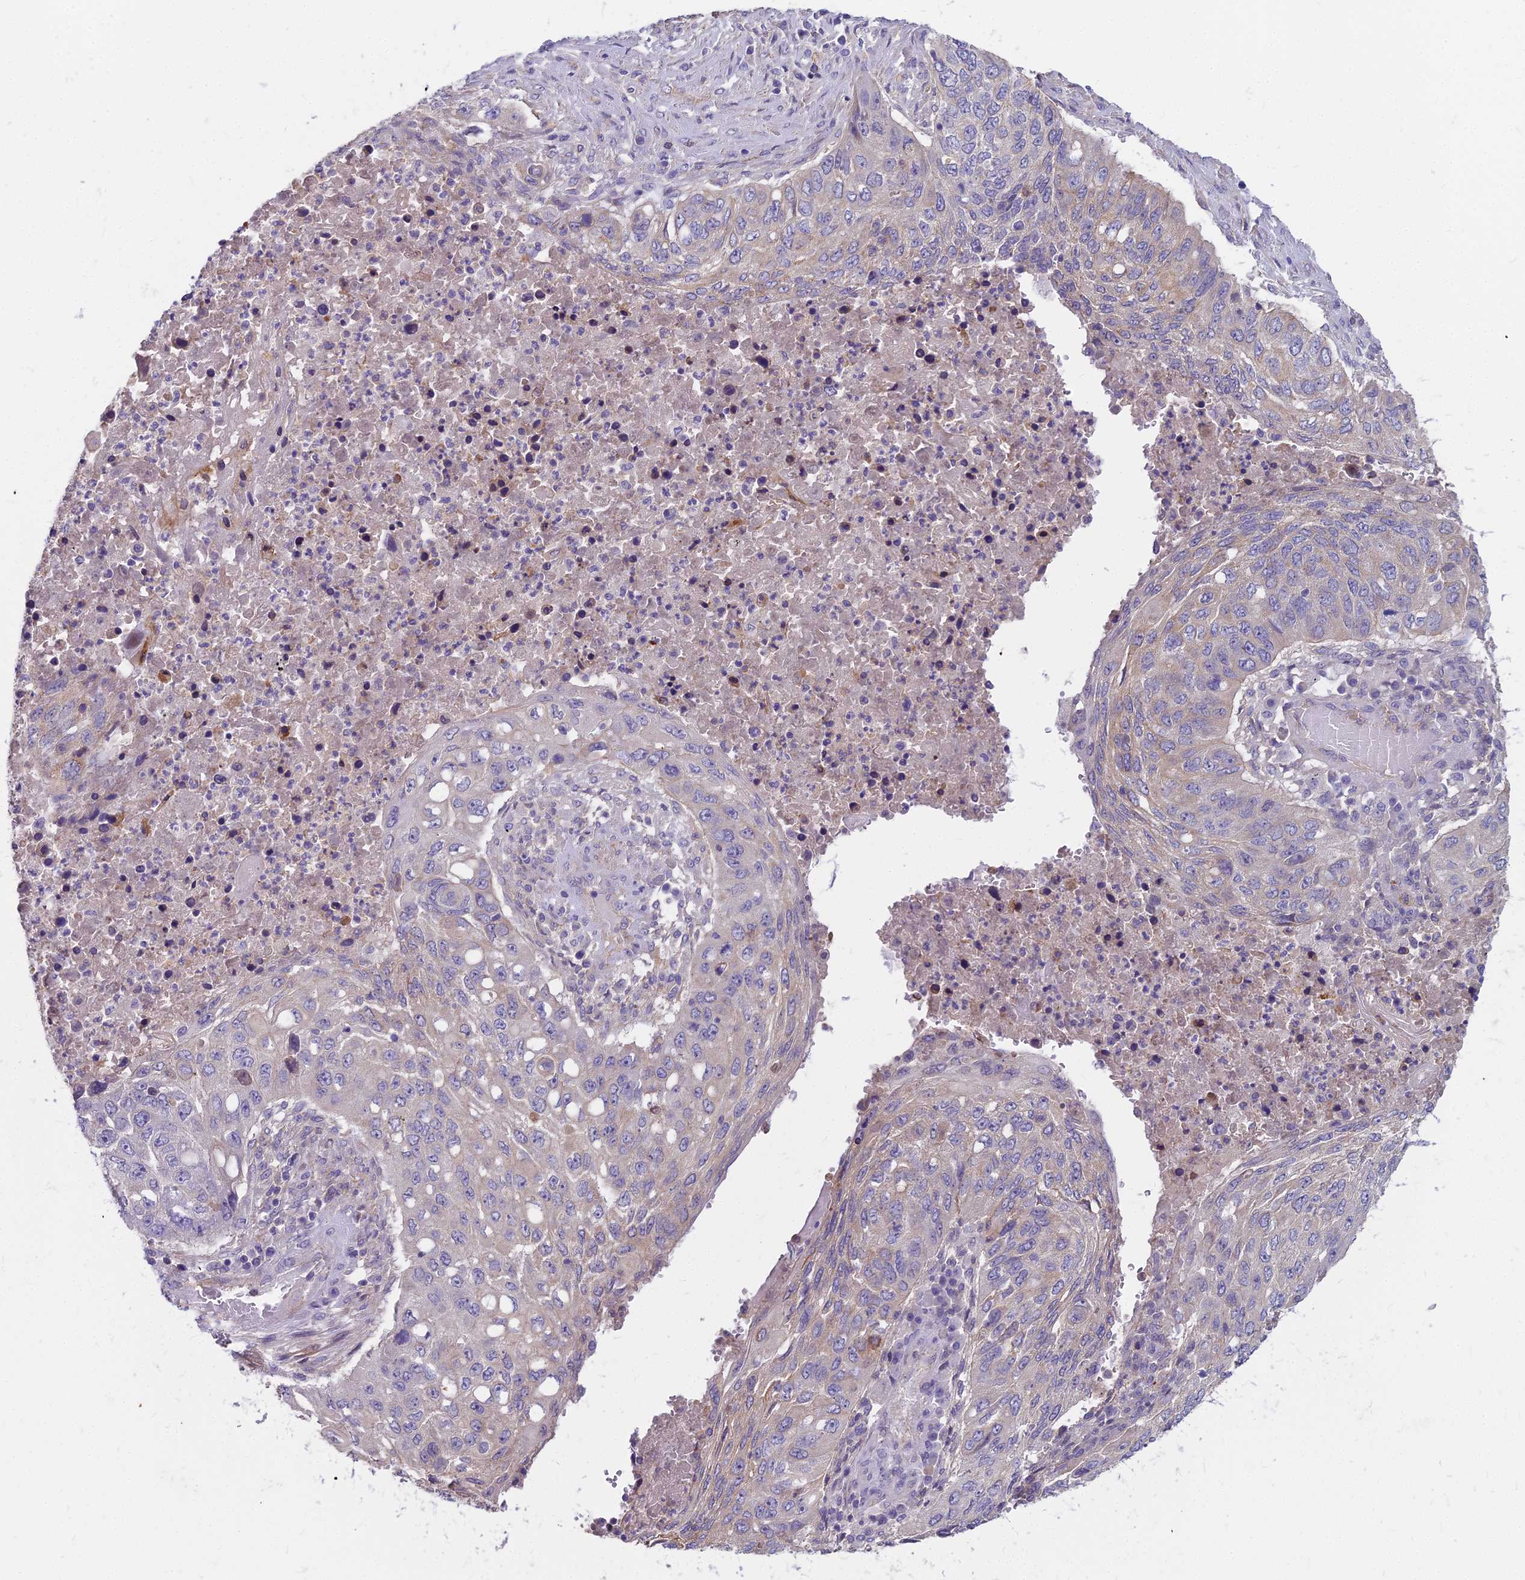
{"staining": {"intensity": "weak", "quantity": "<25%", "location": "cytoplasmic/membranous"}, "tissue": "lung cancer", "cell_type": "Tumor cells", "image_type": "cancer", "snomed": [{"axis": "morphology", "description": "Squamous cell carcinoma, NOS"}, {"axis": "topography", "description": "Lung"}], "caption": "An immunohistochemistry (IHC) histopathology image of lung cancer (squamous cell carcinoma) is shown. There is no staining in tumor cells of lung cancer (squamous cell carcinoma).", "gene": "HLA-DOA", "patient": {"sex": "female", "age": 63}}